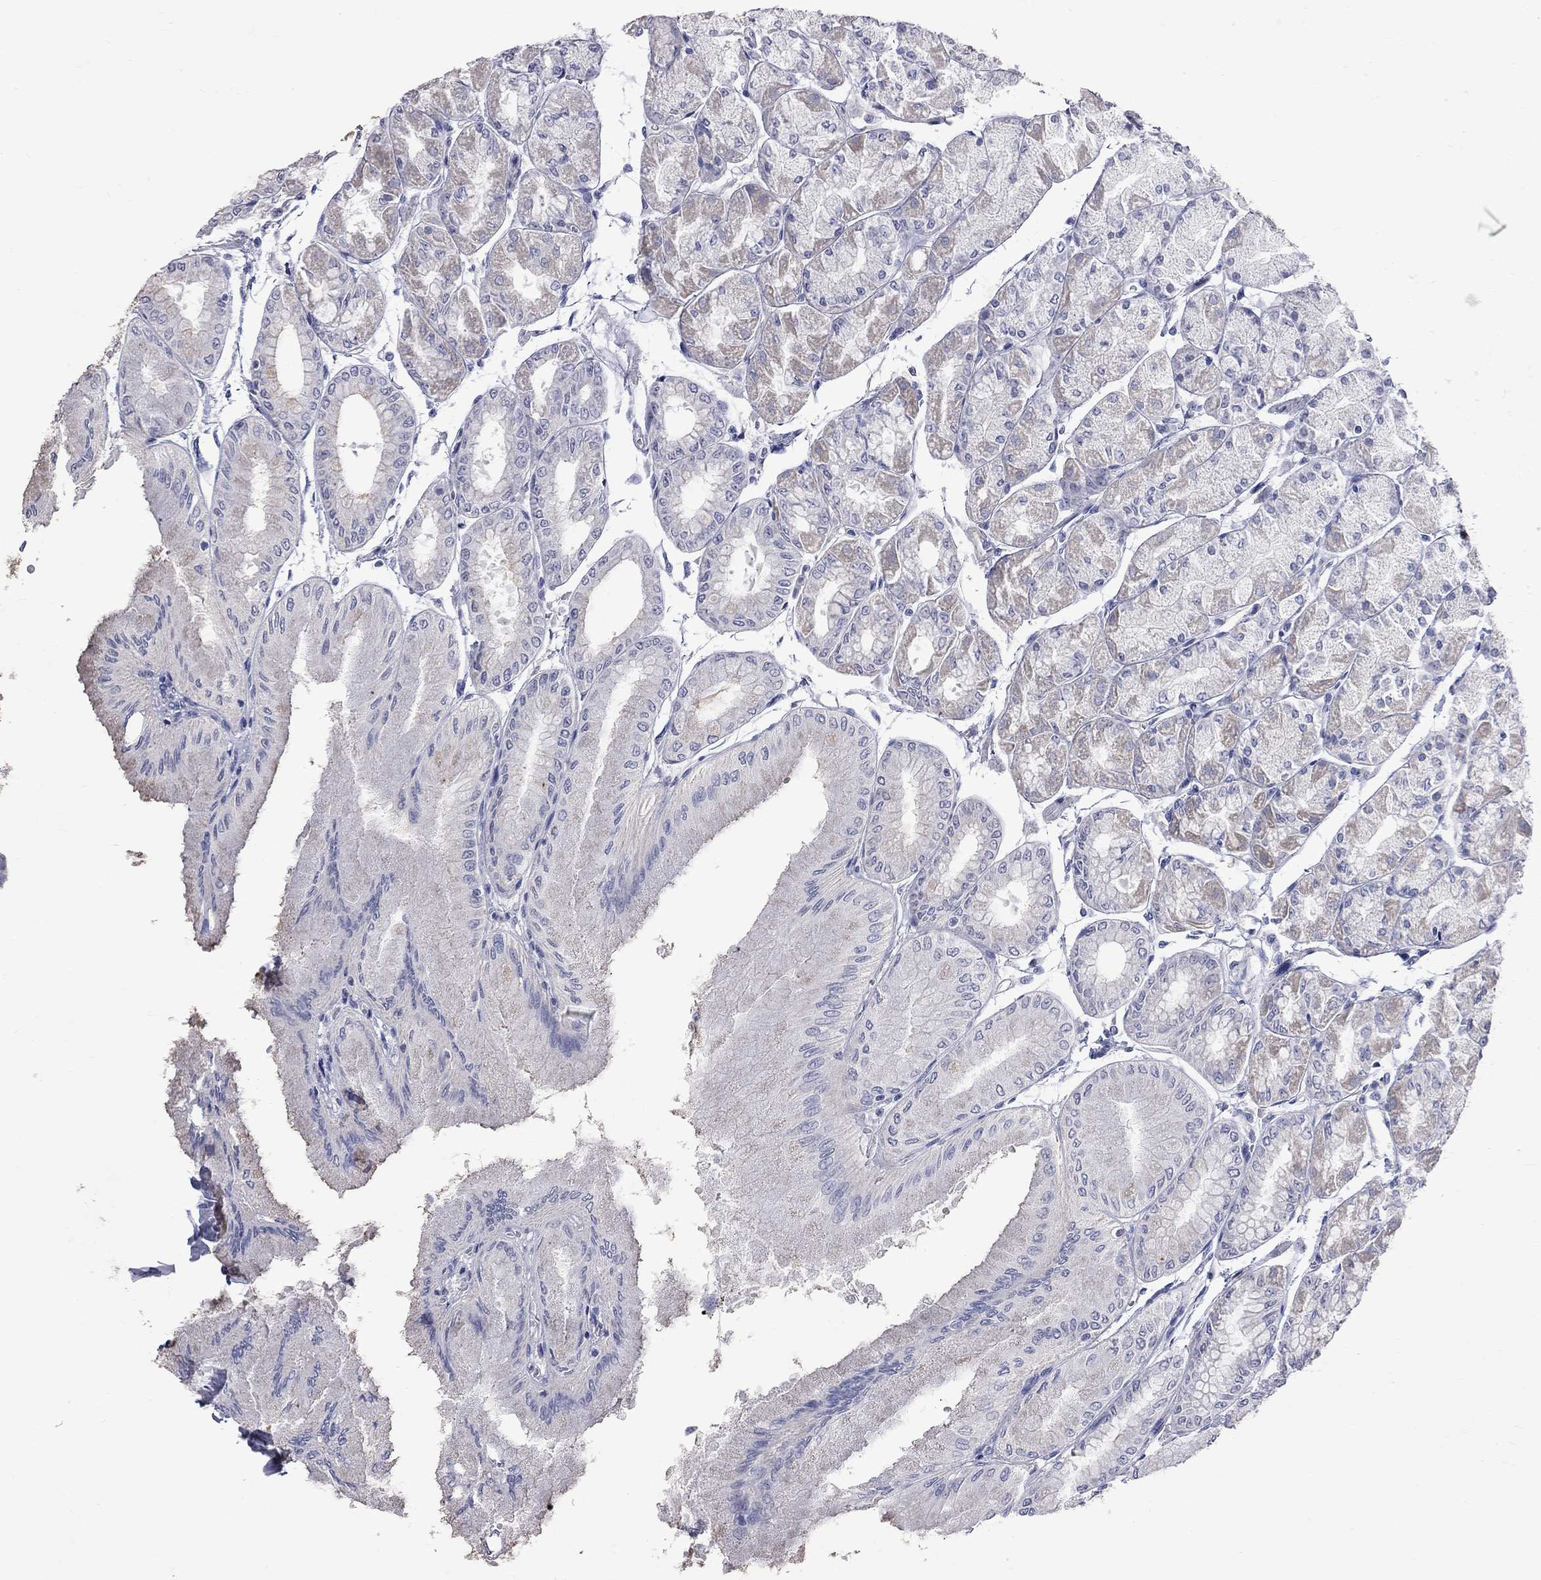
{"staining": {"intensity": "negative", "quantity": "none", "location": "none"}, "tissue": "stomach", "cell_type": "Glandular cells", "image_type": "normal", "snomed": [{"axis": "morphology", "description": "Normal tissue, NOS"}, {"axis": "topography", "description": "Stomach, upper"}], "caption": "Immunohistochemistry (IHC) photomicrograph of normal stomach: stomach stained with DAB shows no significant protein expression in glandular cells. The staining was performed using DAB to visualize the protein expression in brown, while the nuclei were stained in blue with hematoxylin (Magnification: 20x).", "gene": "KCND2", "patient": {"sex": "male", "age": 60}}